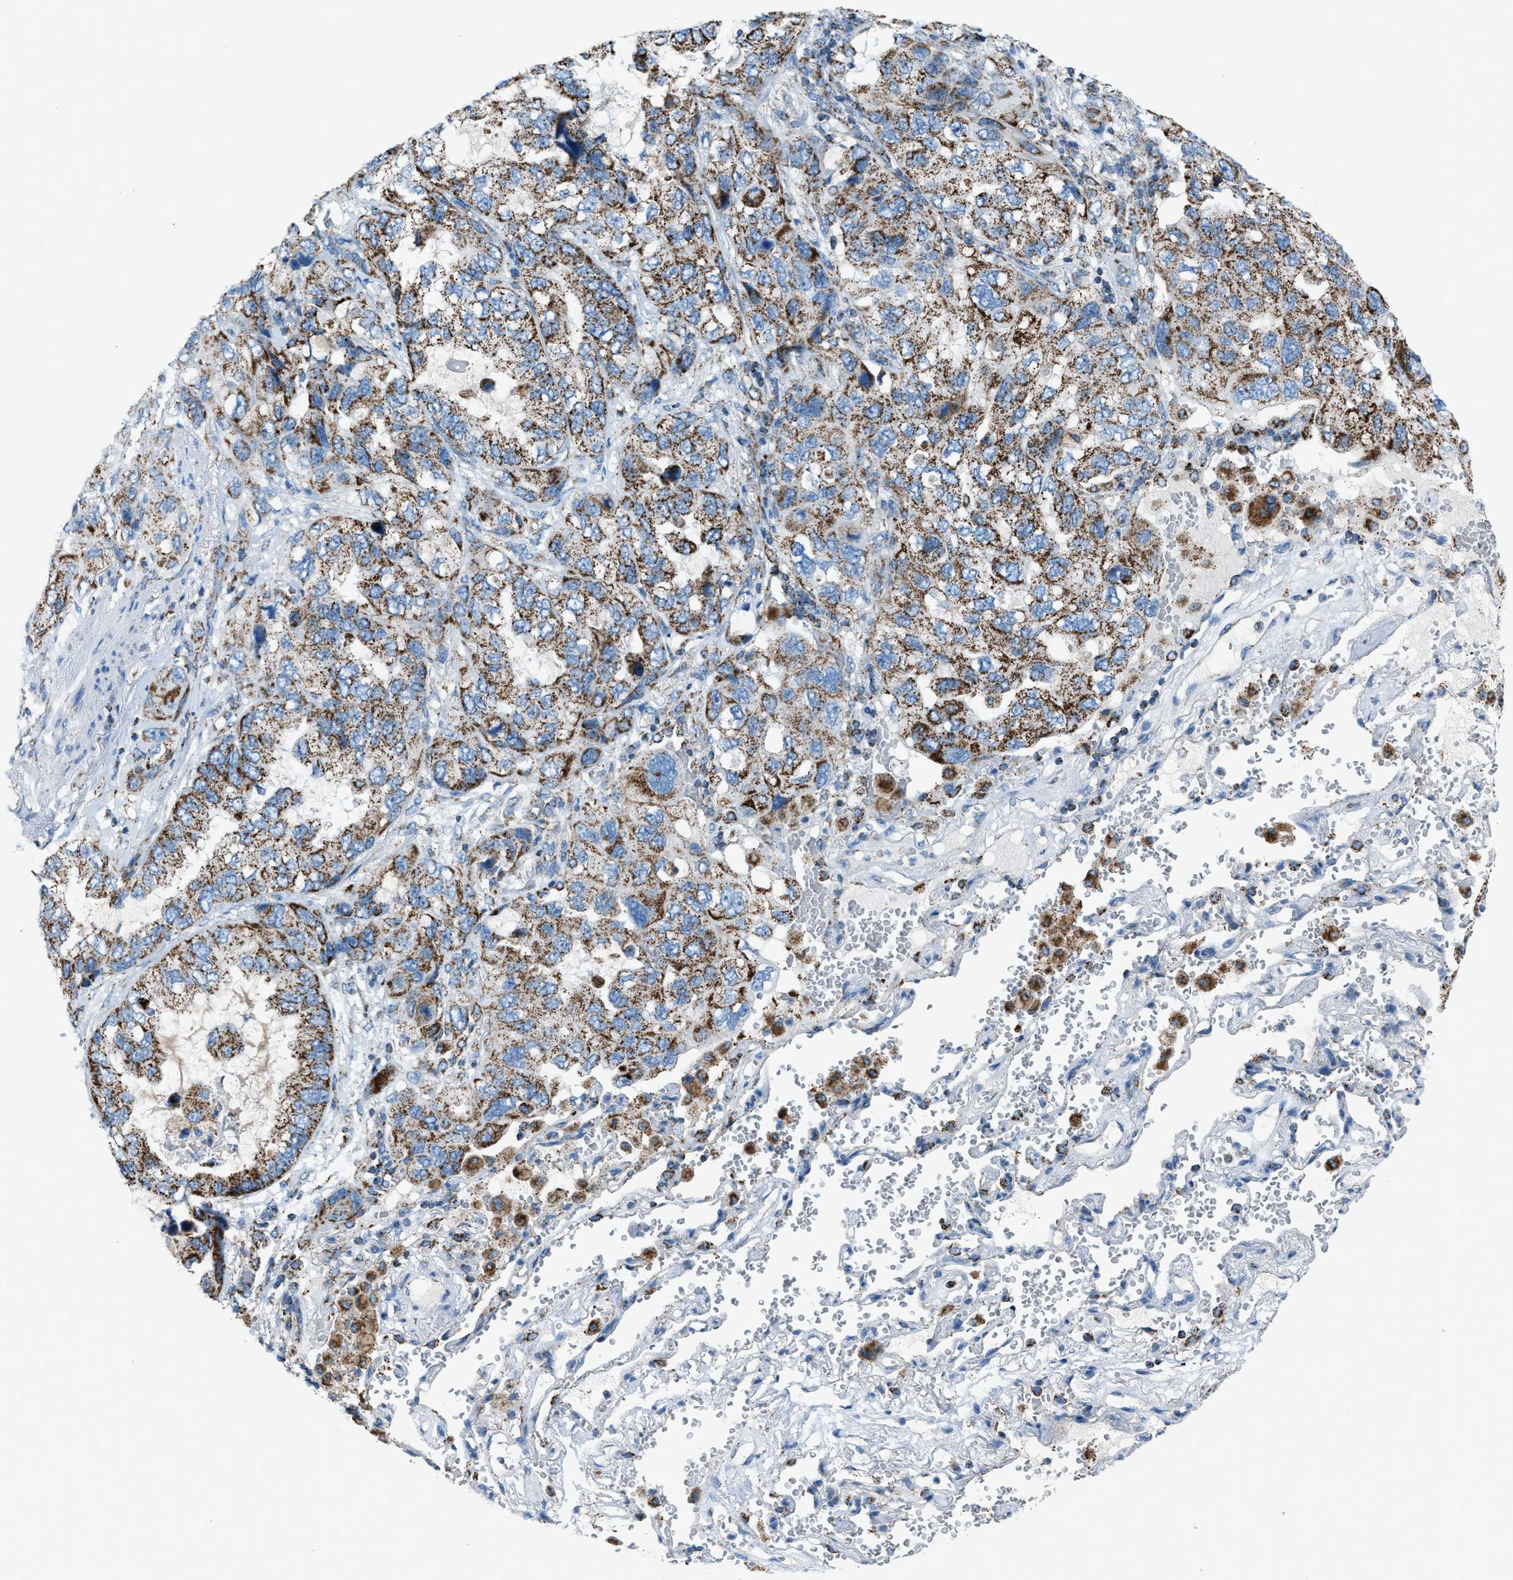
{"staining": {"intensity": "moderate", "quantity": ">75%", "location": "cytoplasmic/membranous"}, "tissue": "lung cancer", "cell_type": "Tumor cells", "image_type": "cancer", "snomed": [{"axis": "morphology", "description": "Squamous cell carcinoma, NOS"}, {"axis": "topography", "description": "Lung"}], "caption": "Approximately >75% of tumor cells in human lung cancer reveal moderate cytoplasmic/membranous protein expression as visualized by brown immunohistochemical staining.", "gene": "MDH2", "patient": {"sex": "female", "age": 73}}